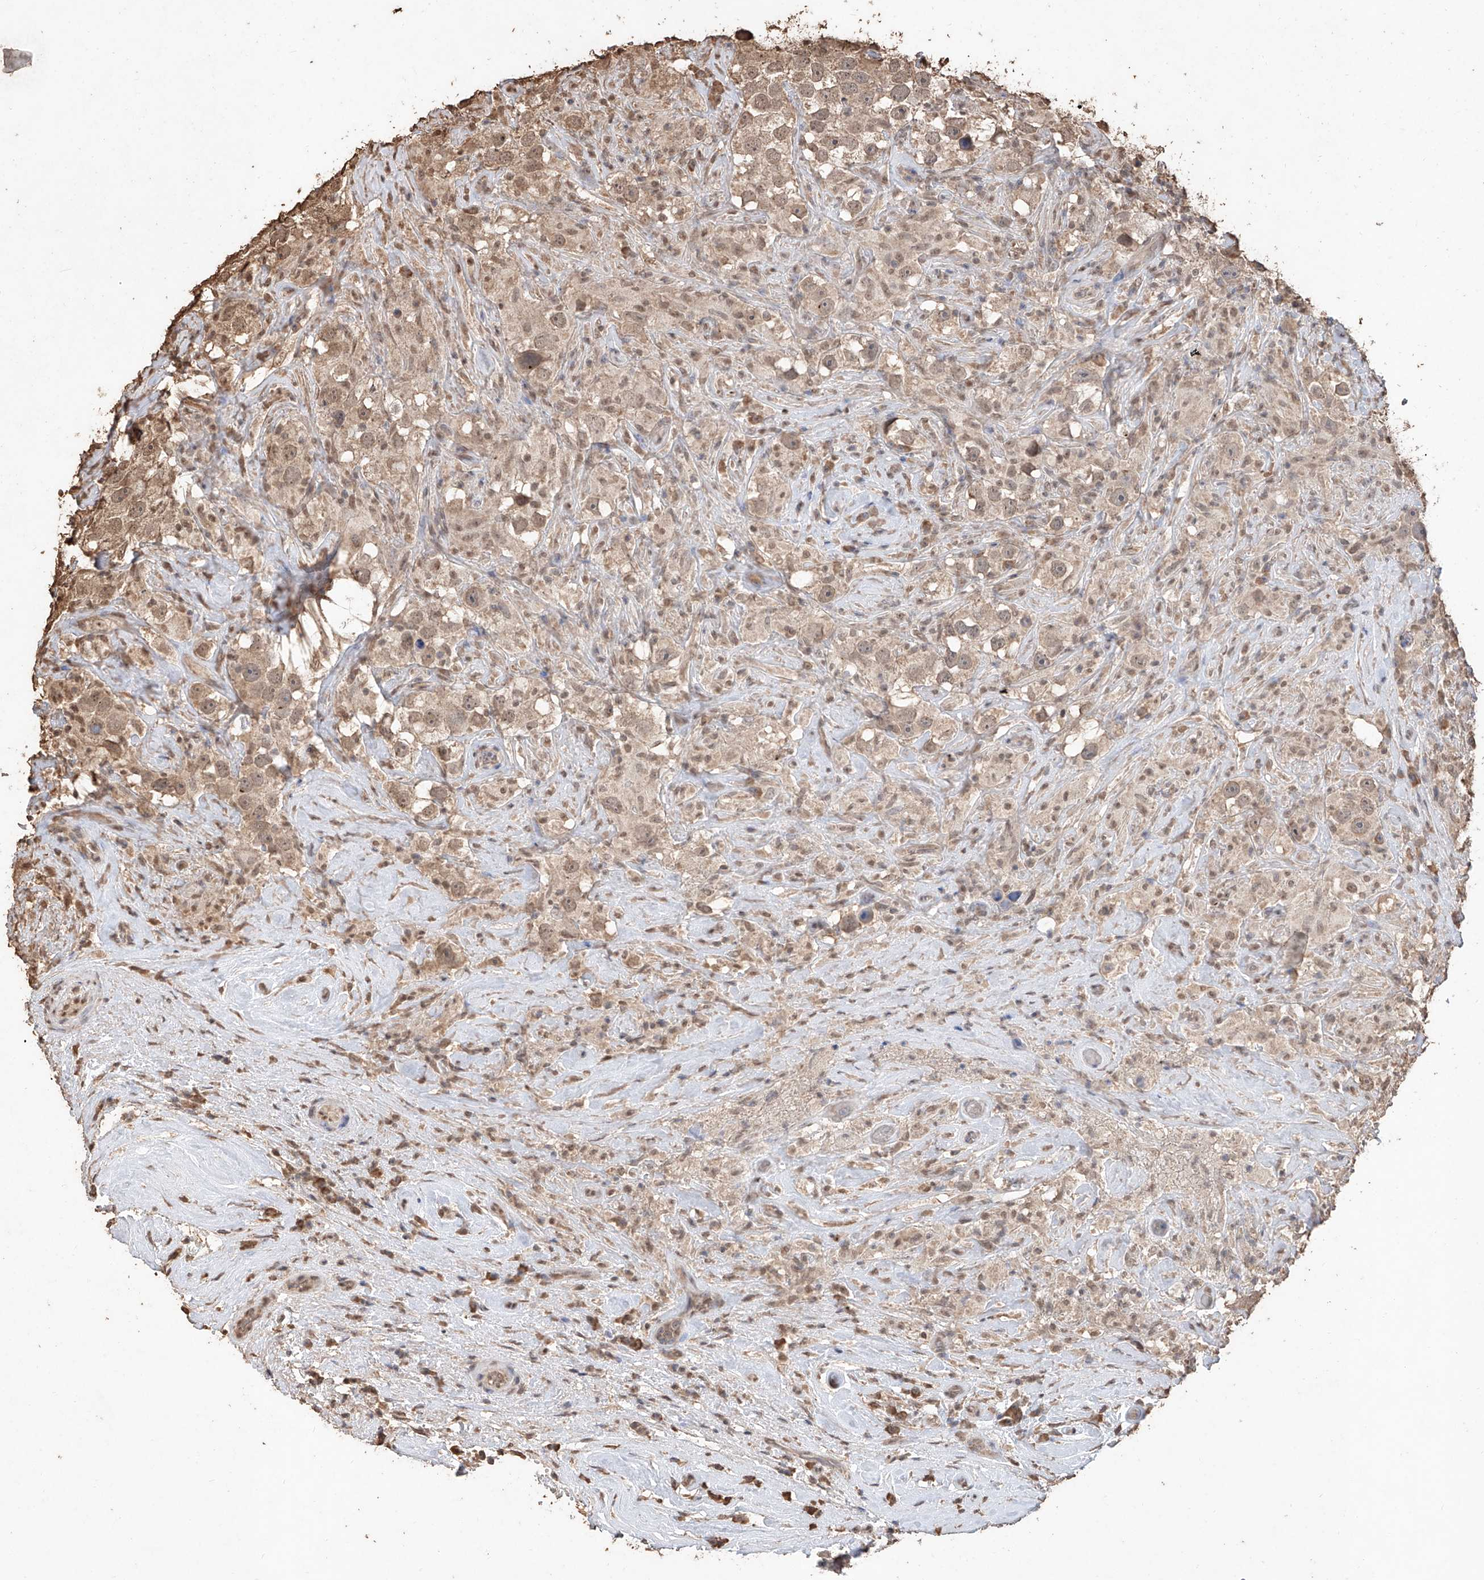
{"staining": {"intensity": "weak", "quantity": ">75%", "location": "cytoplasmic/membranous,nuclear"}, "tissue": "testis cancer", "cell_type": "Tumor cells", "image_type": "cancer", "snomed": [{"axis": "morphology", "description": "Seminoma, NOS"}, {"axis": "topography", "description": "Testis"}], "caption": "Protein analysis of seminoma (testis) tissue reveals weak cytoplasmic/membranous and nuclear expression in about >75% of tumor cells.", "gene": "ELOVL1", "patient": {"sex": "male", "age": 49}}